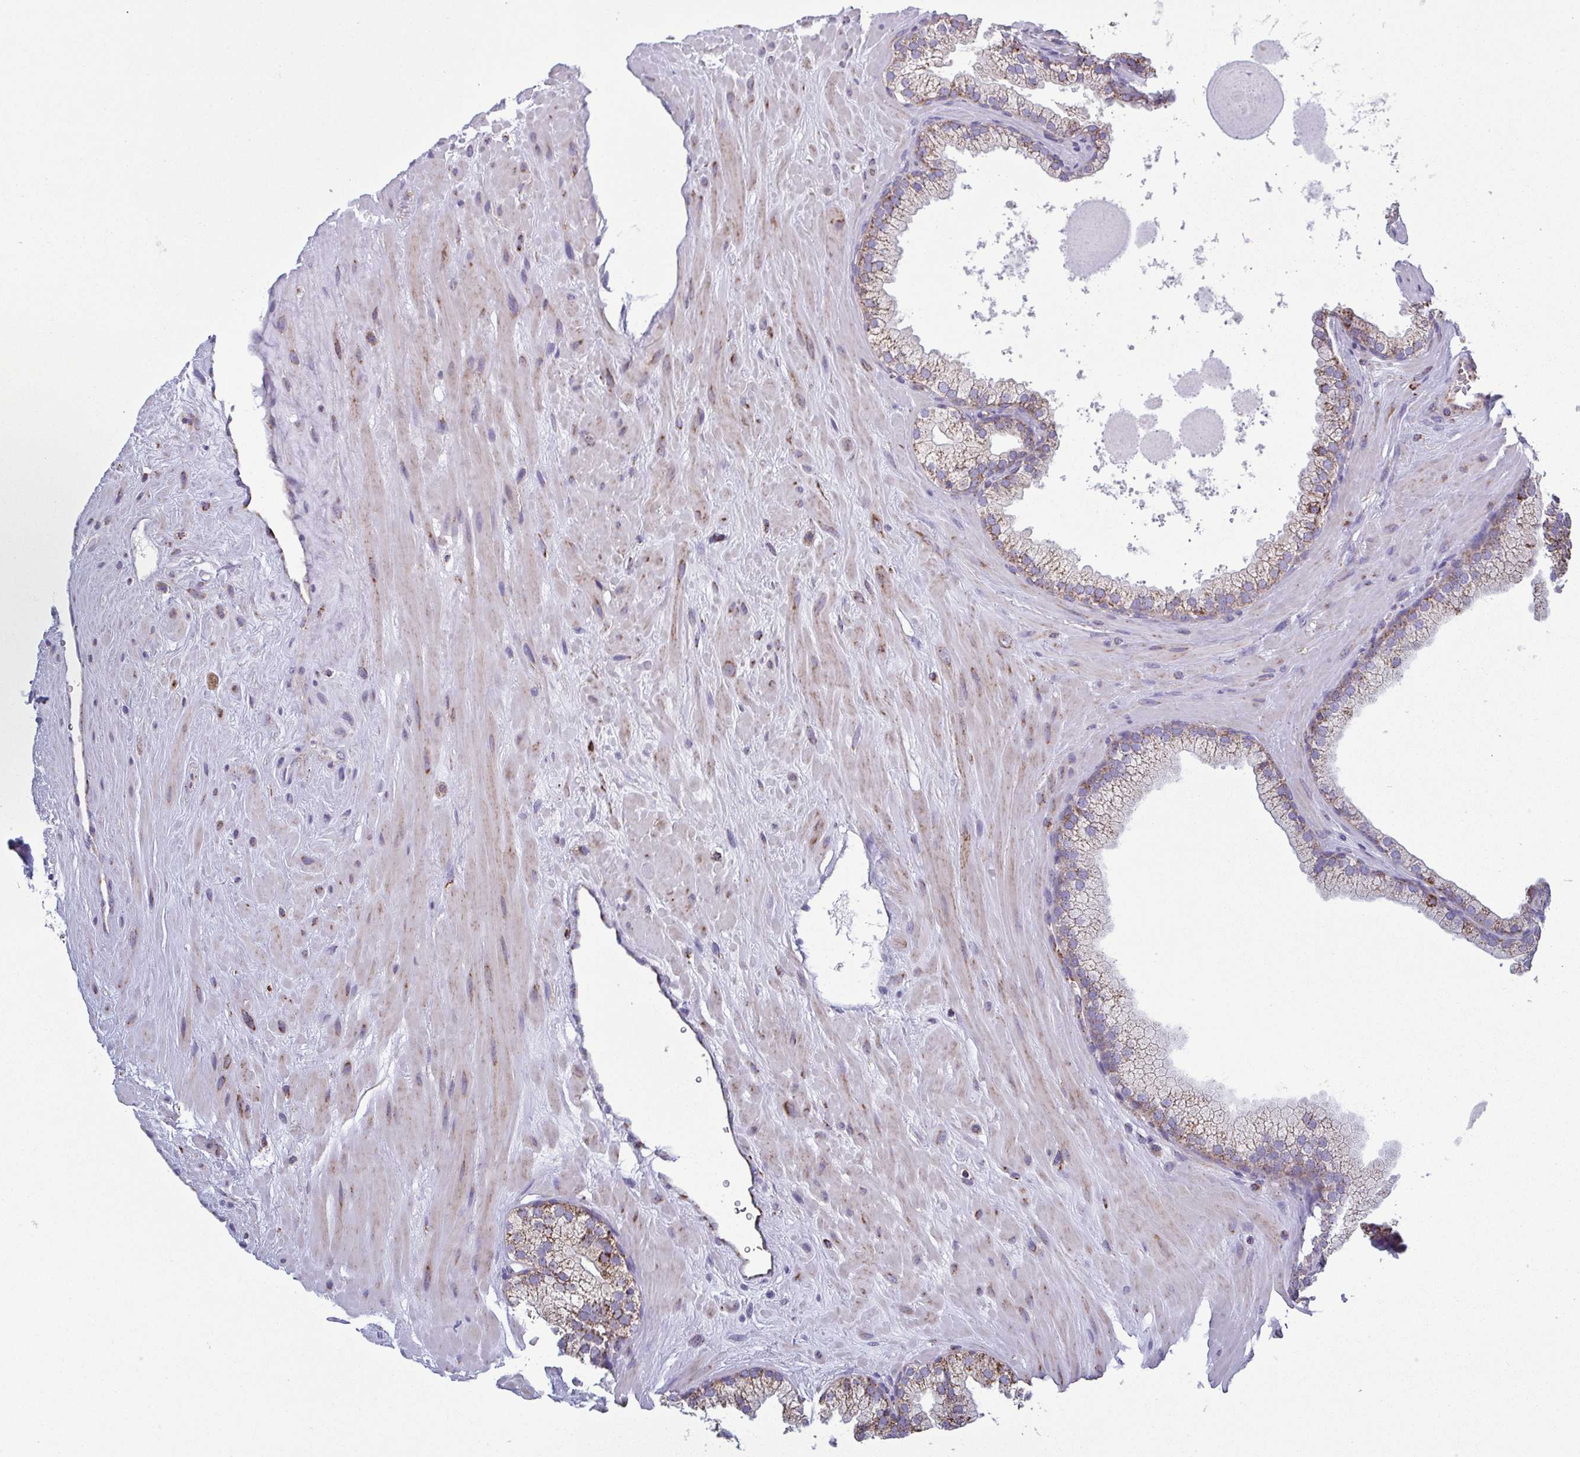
{"staining": {"intensity": "strong", "quantity": "25%-75%", "location": "cytoplasmic/membranous"}, "tissue": "prostate", "cell_type": "Glandular cells", "image_type": "normal", "snomed": [{"axis": "morphology", "description": "Normal tissue, NOS"}, {"axis": "topography", "description": "Prostate"}, {"axis": "topography", "description": "Peripheral nerve tissue"}], "caption": "Immunohistochemical staining of unremarkable human prostate demonstrates 25%-75% levels of strong cytoplasmic/membranous protein positivity in about 25%-75% of glandular cells. (brown staining indicates protein expression, while blue staining denotes nuclei).", "gene": "CSDE1", "patient": {"sex": "male", "age": 61}}